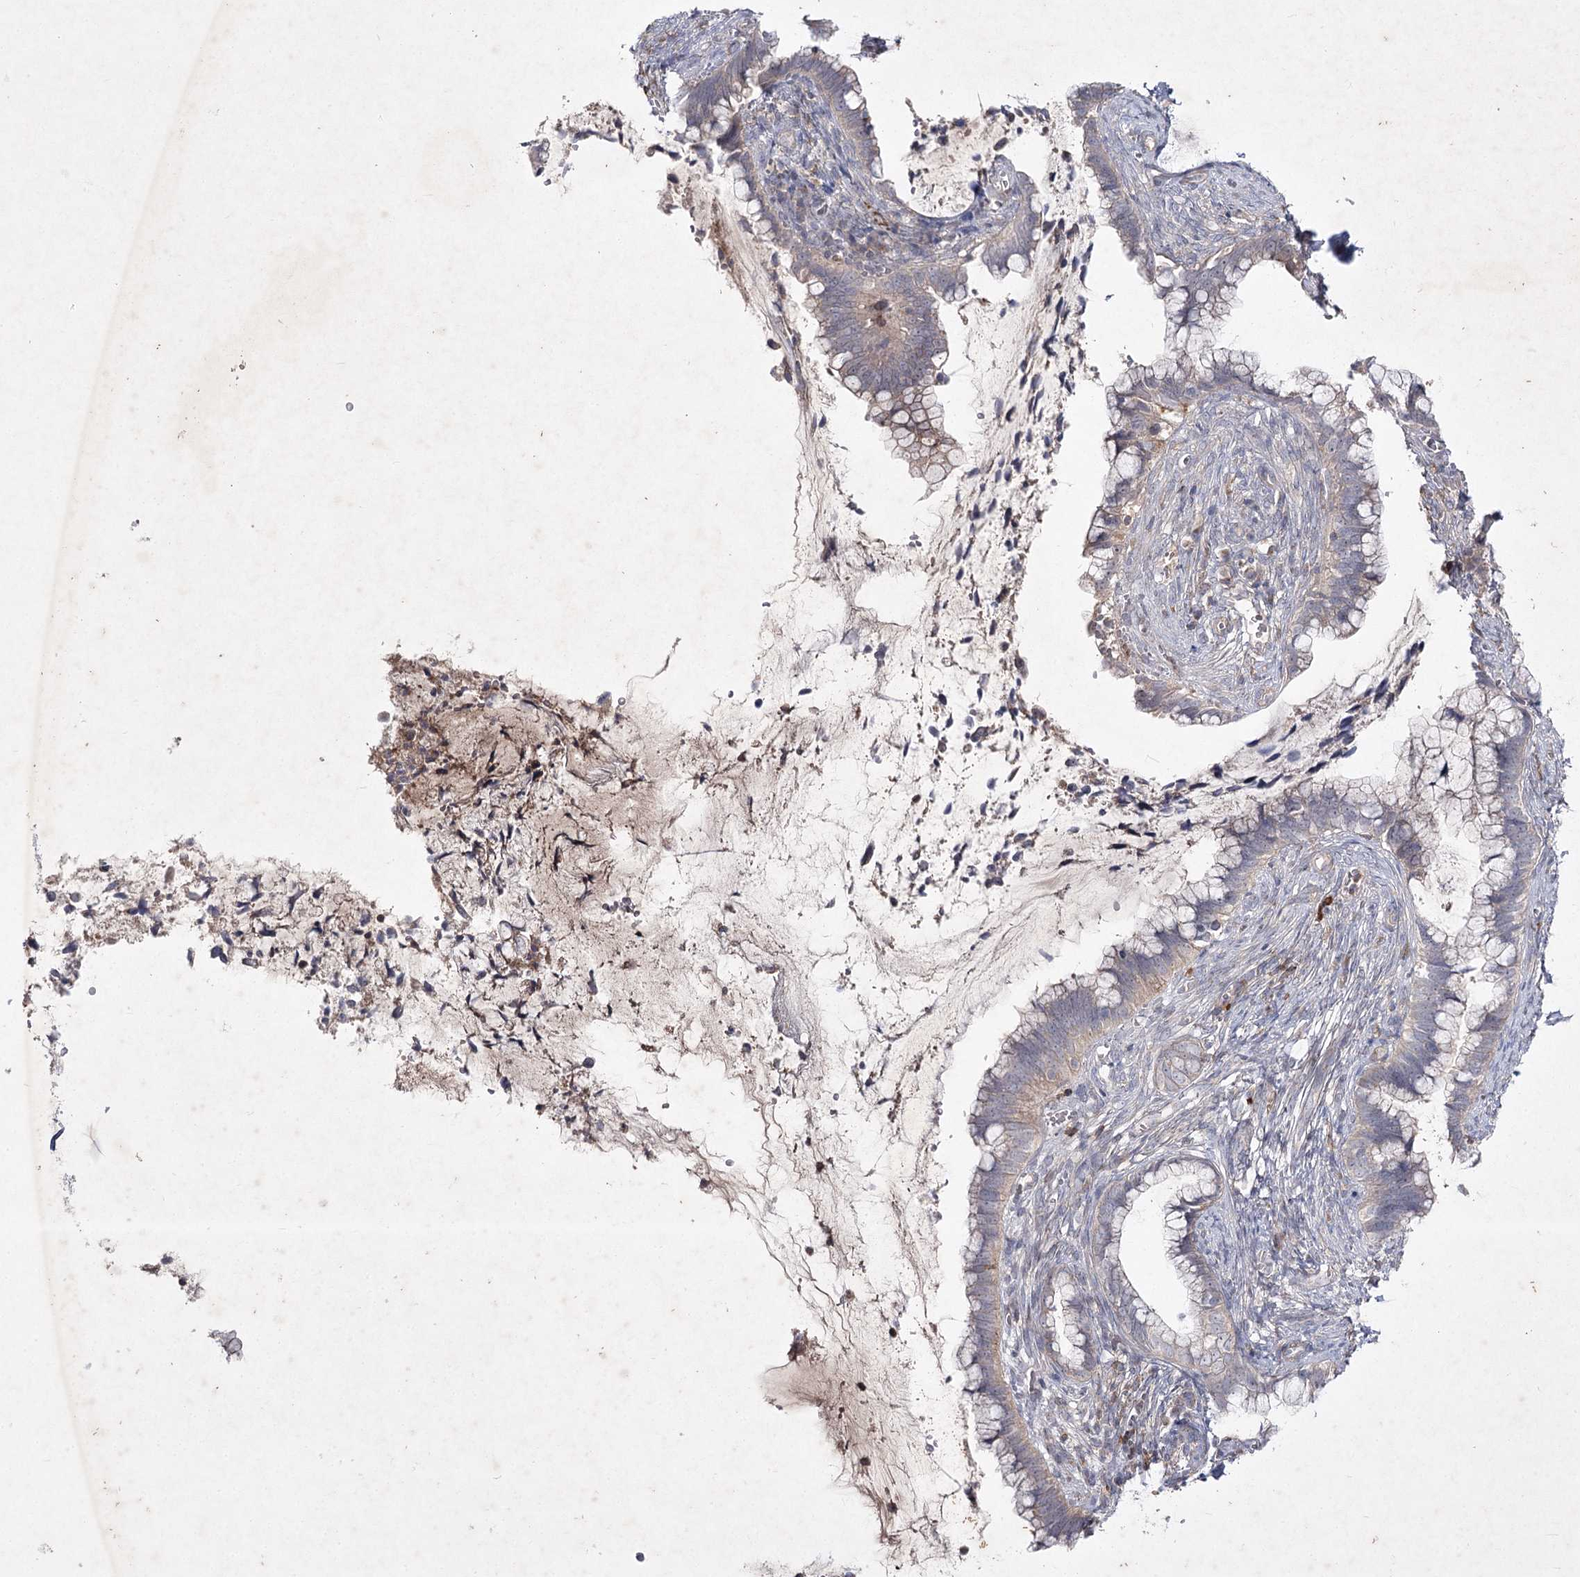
{"staining": {"intensity": "weak", "quantity": "25%-75%", "location": "cytoplasmic/membranous"}, "tissue": "cervical cancer", "cell_type": "Tumor cells", "image_type": "cancer", "snomed": [{"axis": "morphology", "description": "Adenocarcinoma, NOS"}, {"axis": "topography", "description": "Cervix"}], "caption": "High-magnification brightfield microscopy of cervical cancer stained with DAB (3,3'-diaminobenzidine) (brown) and counterstained with hematoxylin (blue). tumor cells exhibit weak cytoplasmic/membranous expression is appreciated in about25%-75% of cells. The staining is performed using DAB brown chromogen to label protein expression. The nuclei are counter-stained blue using hematoxylin.", "gene": "CIB2", "patient": {"sex": "female", "age": 44}}